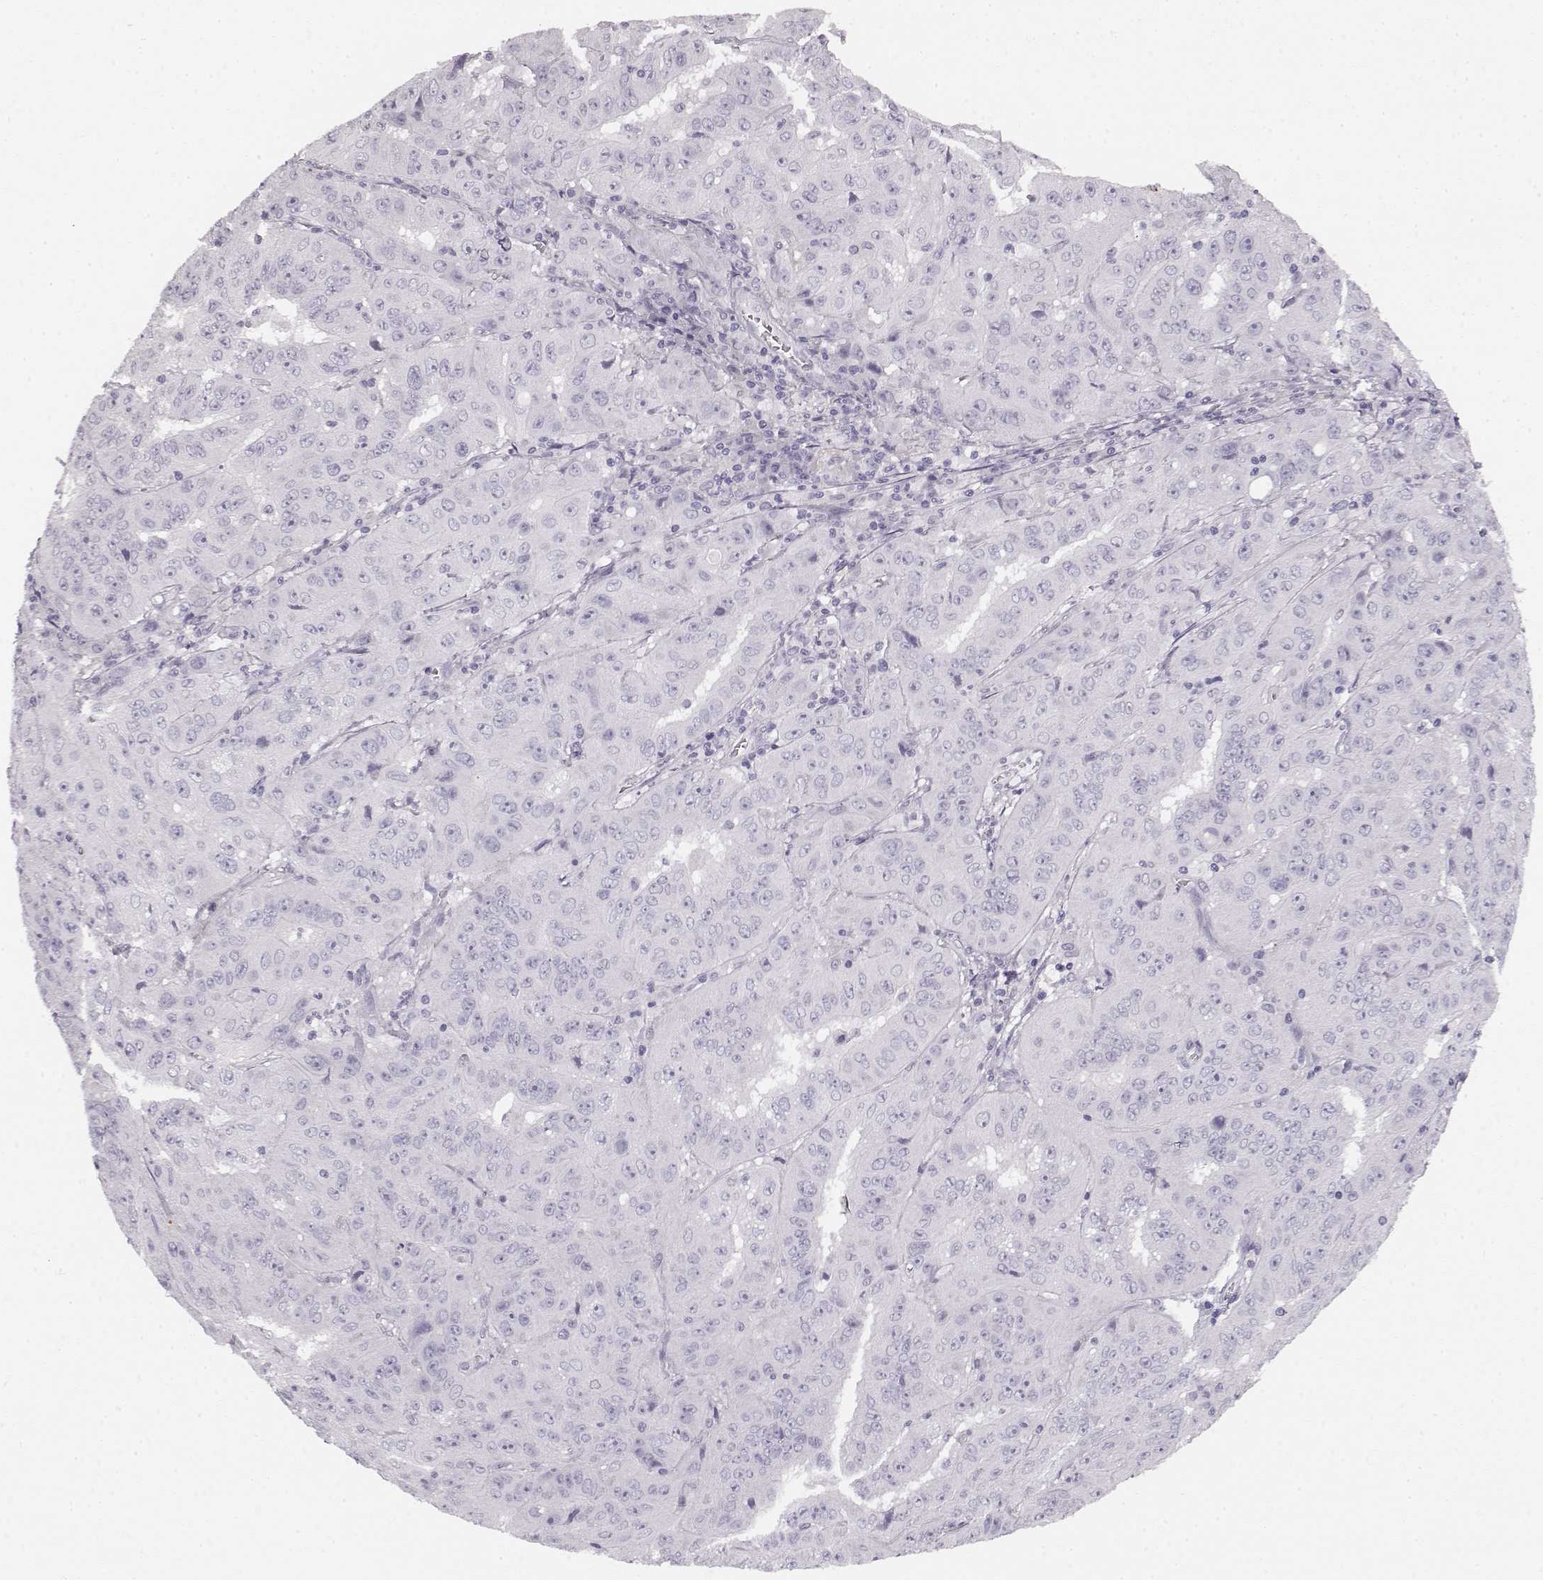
{"staining": {"intensity": "negative", "quantity": "none", "location": "none"}, "tissue": "pancreatic cancer", "cell_type": "Tumor cells", "image_type": "cancer", "snomed": [{"axis": "morphology", "description": "Adenocarcinoma, NOS"}, {"axis": "topography", "description": "Pancreas"}], "caption": "A micrograph of human adenocarcinoma (pancreatic) is negative for staining in tumor cells.", "gene": "KIAA0319", "patient": {"sex": "male", "age": 63}}